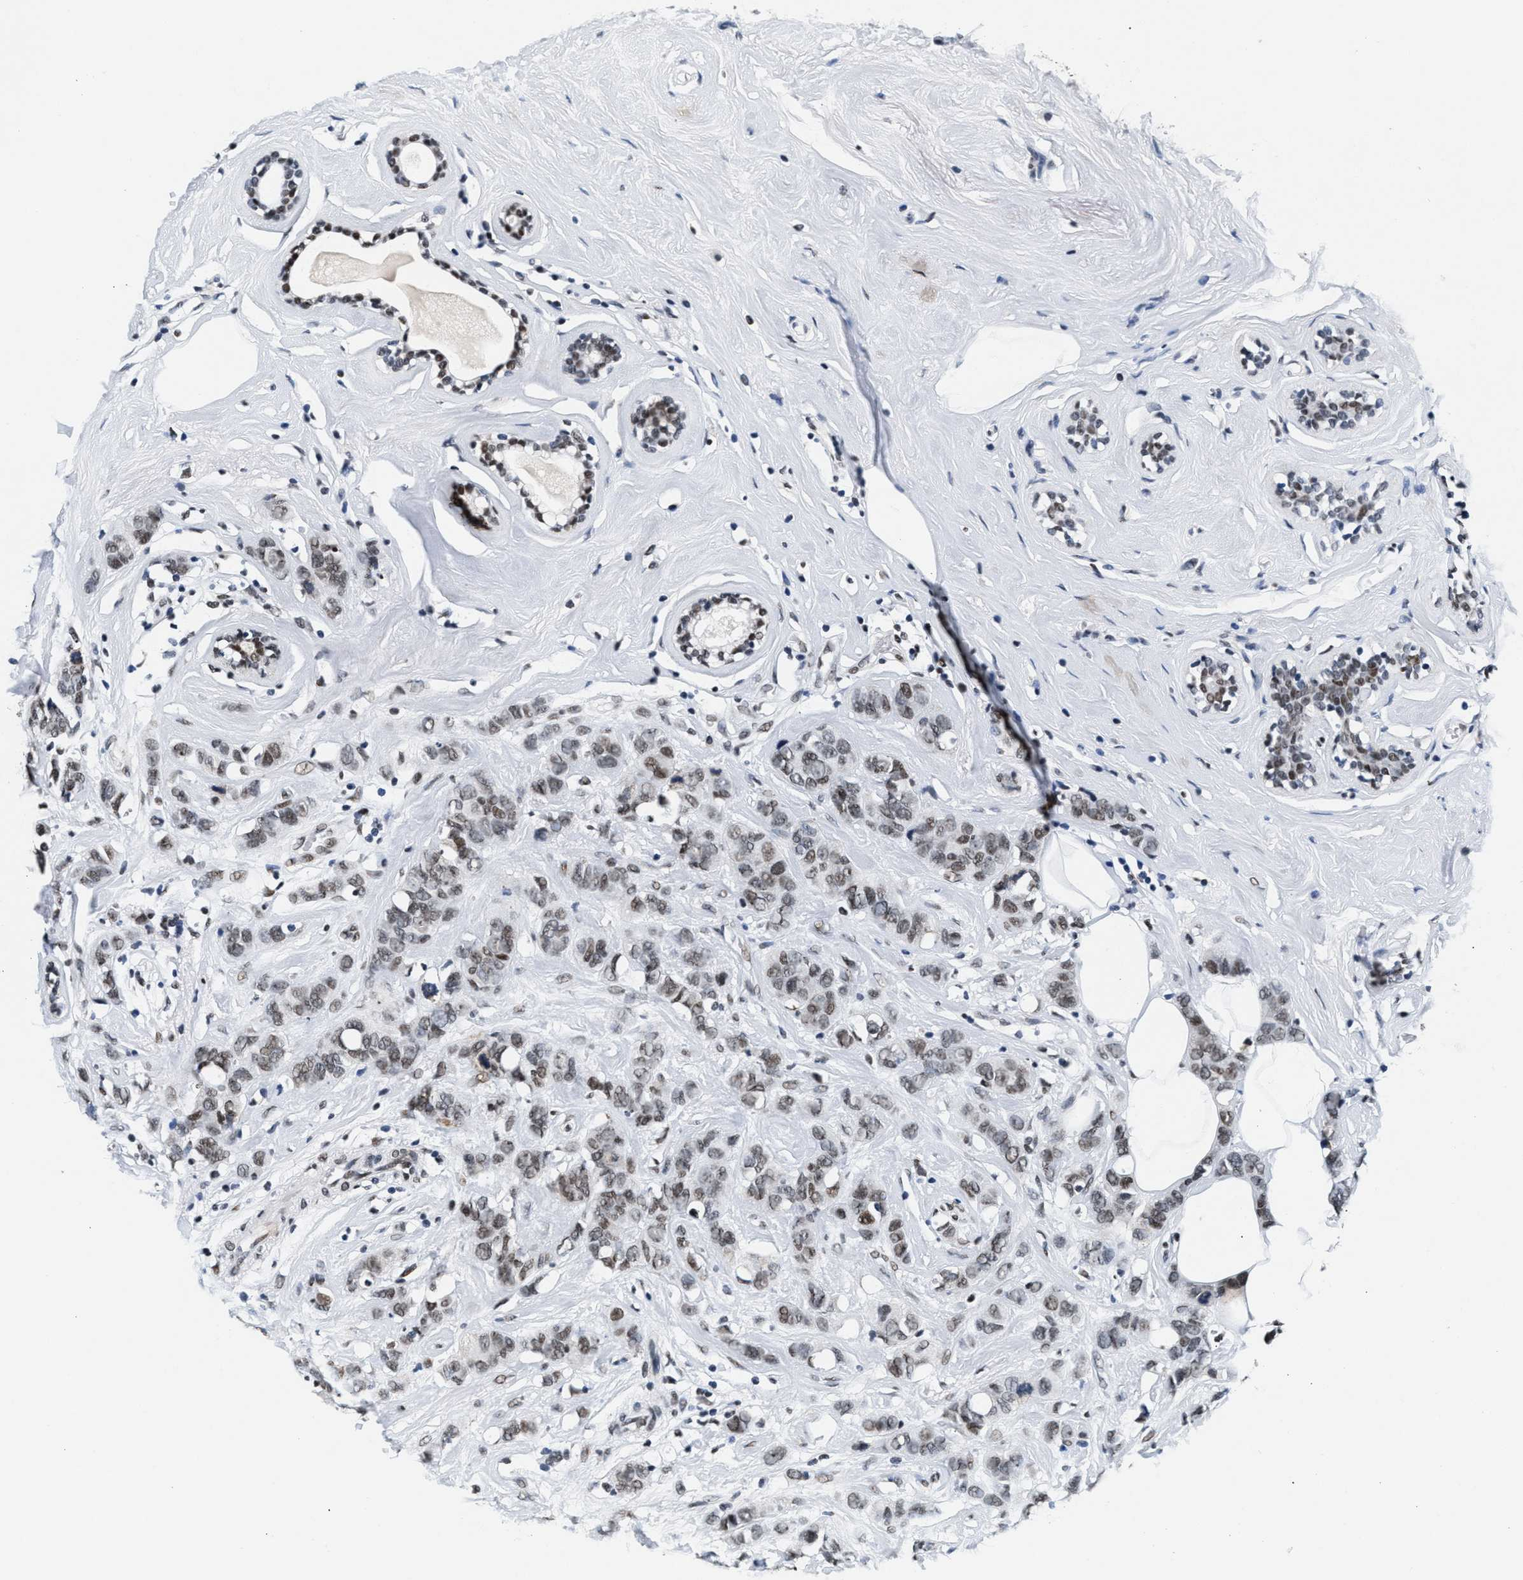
{"staining": {"intensity": "moderate", "quantity": ">75%", "location": "nuclear"}, "tissue": "breast cancer", "cell_type": "Tumor cells", "image_type": "cancer", "snomed": [{"axis": "morphology", "description": "Normal tissue, NOS"}, {"axis": "morphology", "description": "Duct carcinoma"}, {"axis": "topography", "description": "Breast"}], "caption": "This is a photomicrograph of IHC staining of breast cancer, which shows moderate expression in the nuclear of tumor cells.", "gene": "RAD50", "patient": {"sex": "female", "age": 50}}